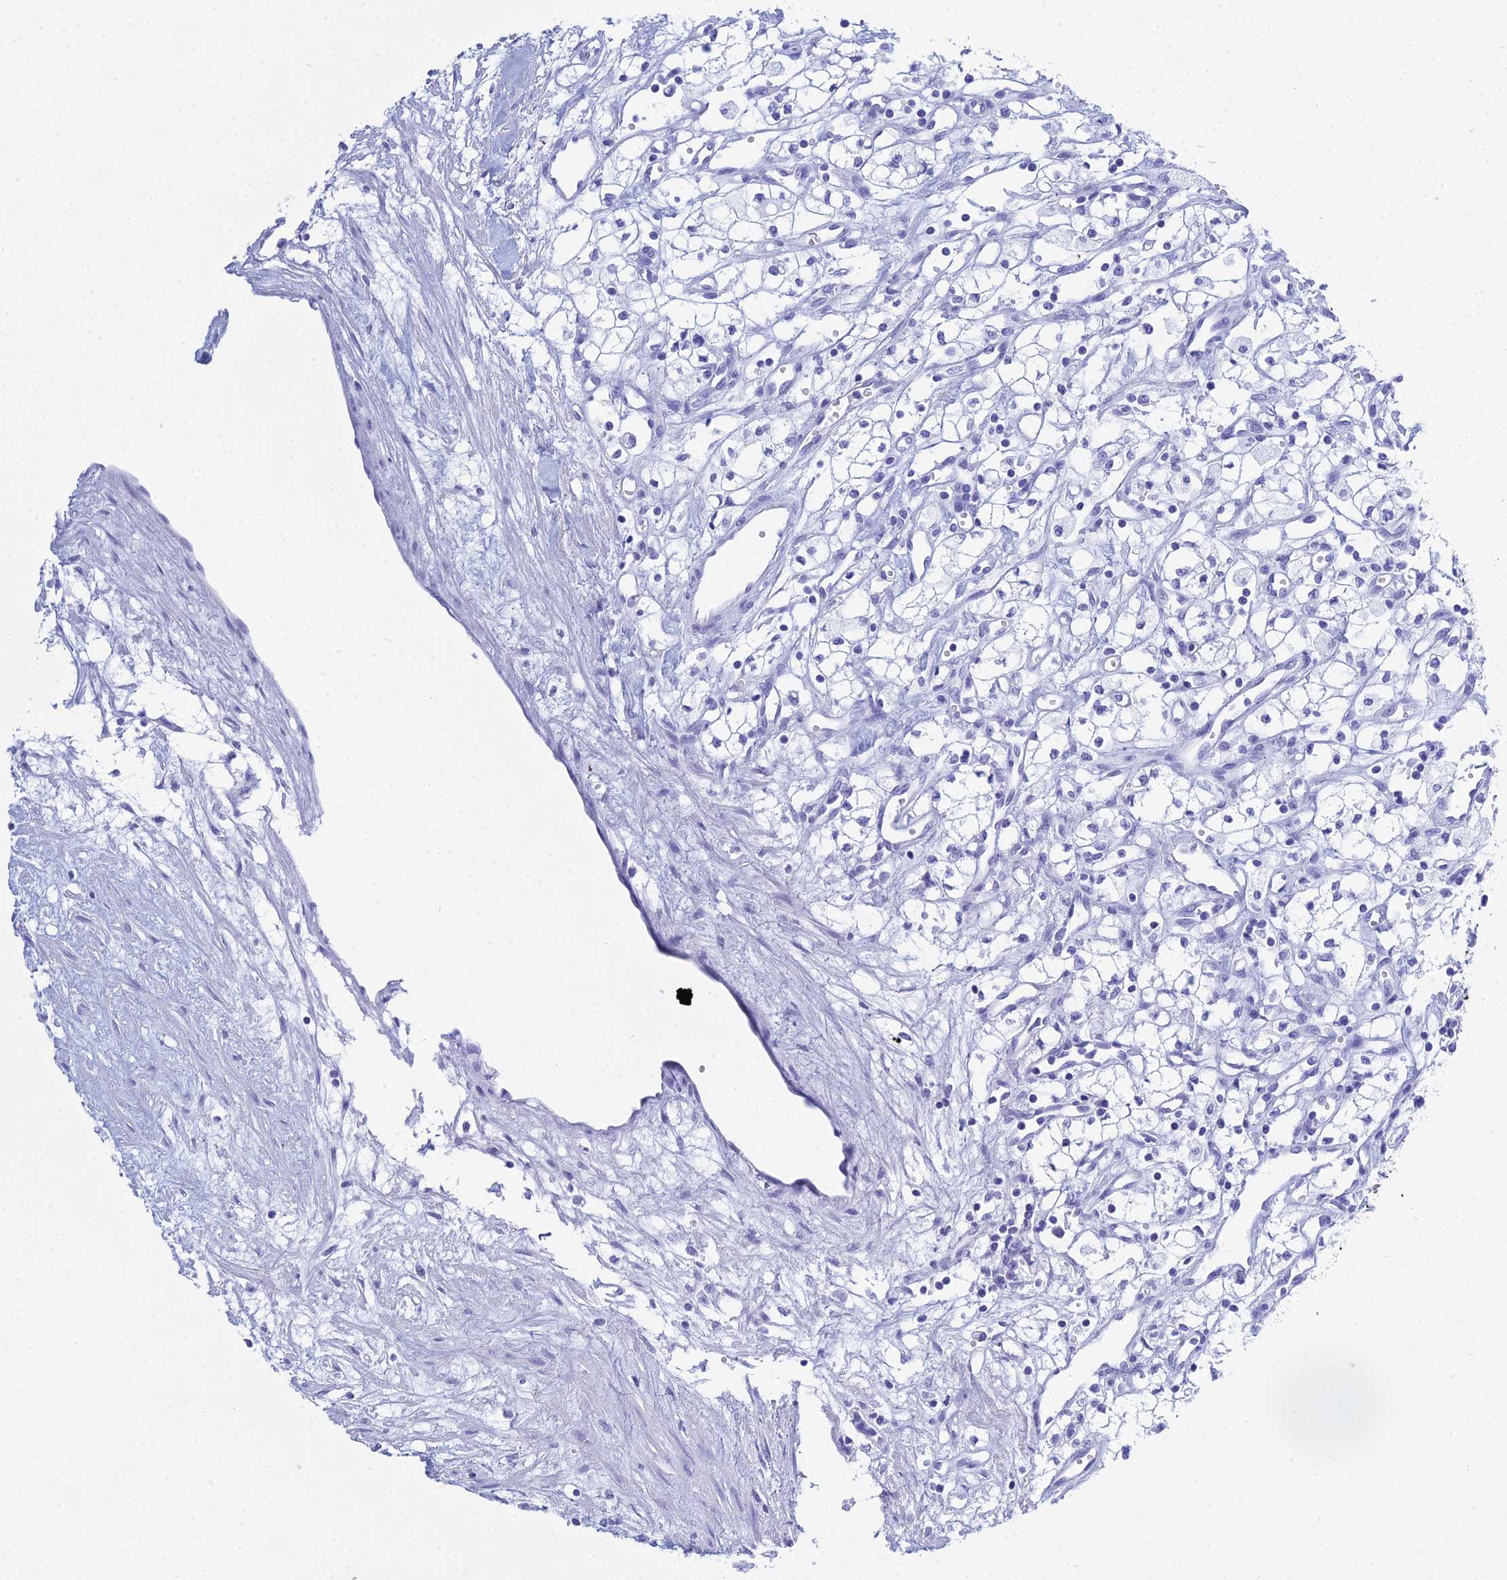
{"staining": {"intensity": "negative", "quantity": "none", "location": "none"}, "tissue": "renal cancer", "cell_type": "Tumor cells", "image_type": "cancer", "snomed": [{"axis": "morphology", "description": "Adenocarcinoma, NOS"}, {"axis": "topography", "description": "Kidney"}], "caption": "IHC photomicrograph of neoplastic tissue: human renal adenocarcinoma stained with DAB reveals no significant protein expression in tumor cells. (DAB immunohistochemistry with hematoxylin counter stain).", "gene": "PATE4", "patient": {"sex": "male", "age": 59}}